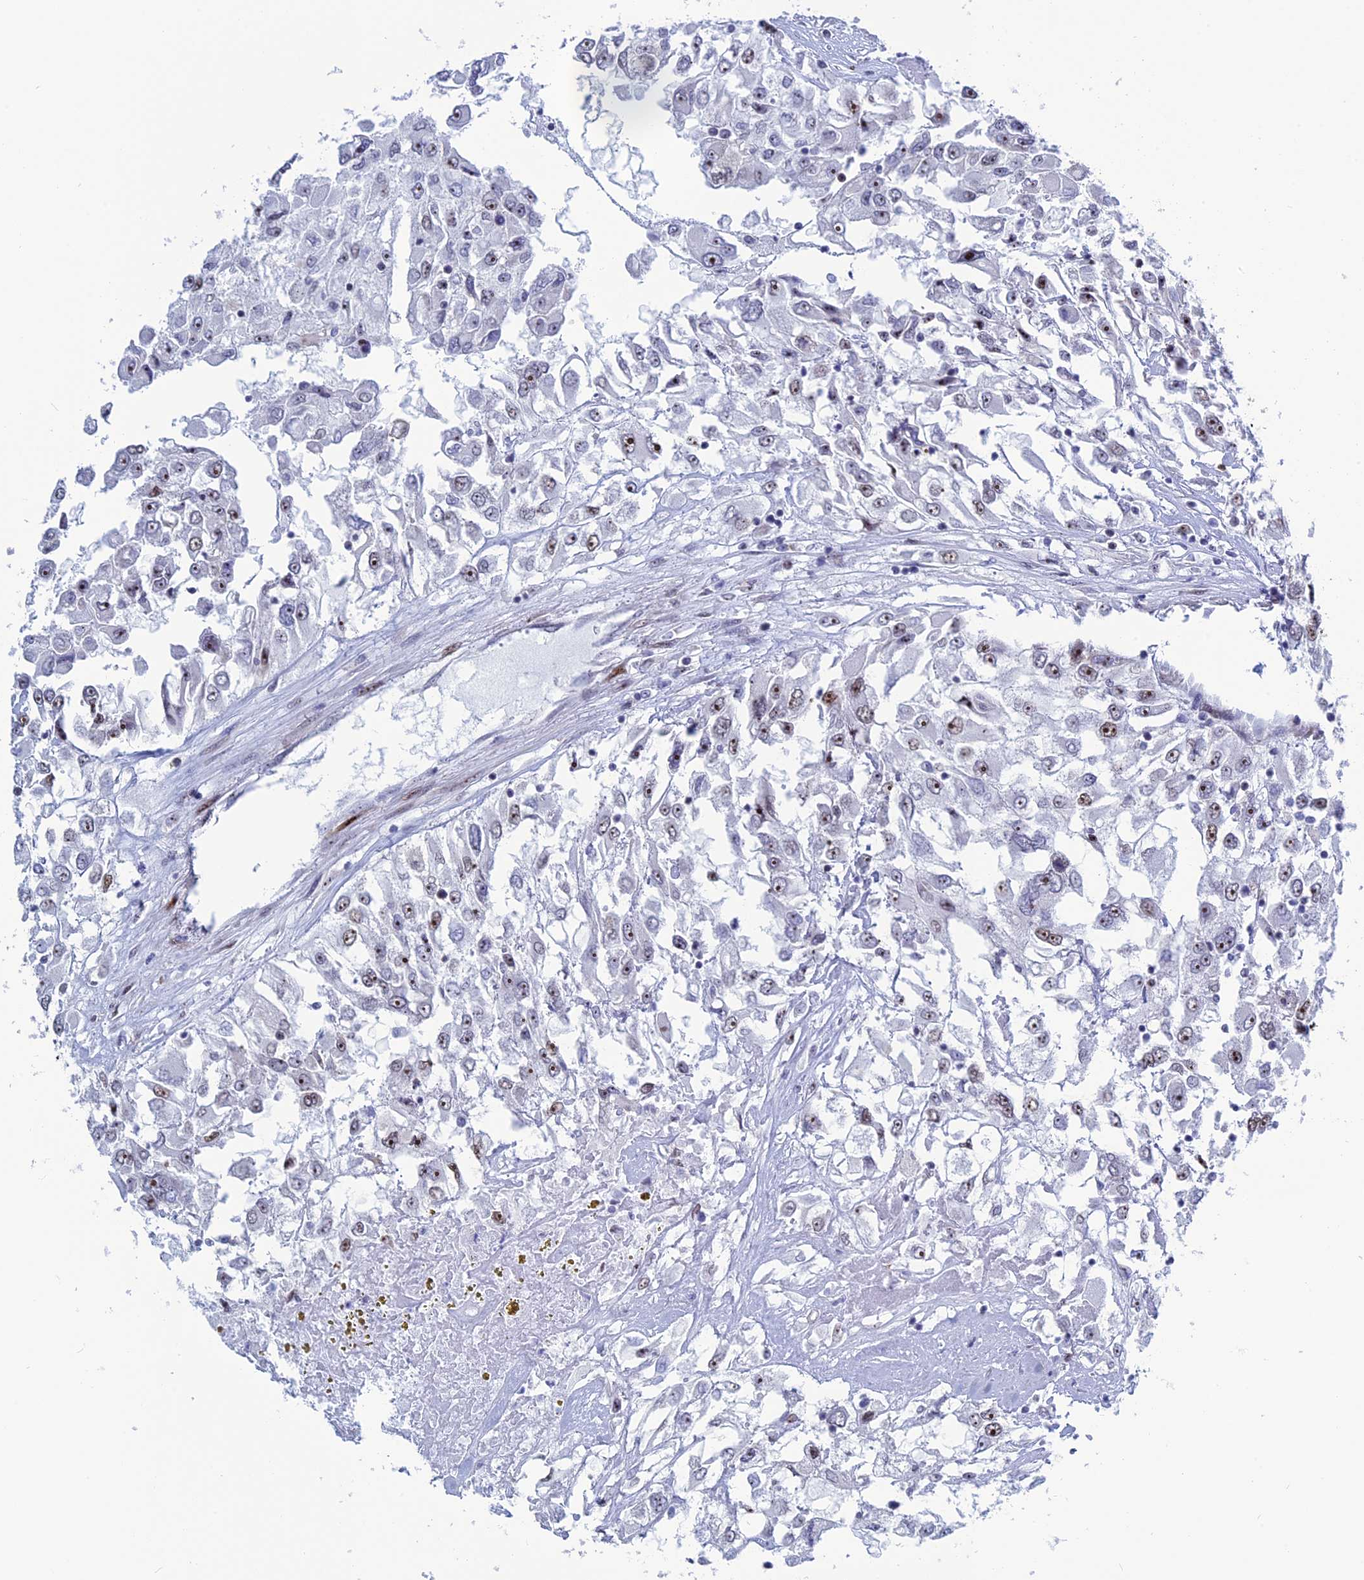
{"staining": {"intensity": "moderate", "quantity": "<25%", "location": "nuclear"}, "tissue": "renal cancer", "cell_type": "Tumor cells", "image_type": "cancer", "snomed": [{"axis": "morphology", "description": "Adenocarcinoma, NOS"}, {"axis": "topography", "description": "Kidney"}], "caption": "Renal cancer (adenocarcinoma) stained for a protein (brown) reveals moderate nuclear positive staining in about <25% of tumor cells.", "gene": "CCDC86", "patient": {"sex": "female", "age": 52}}